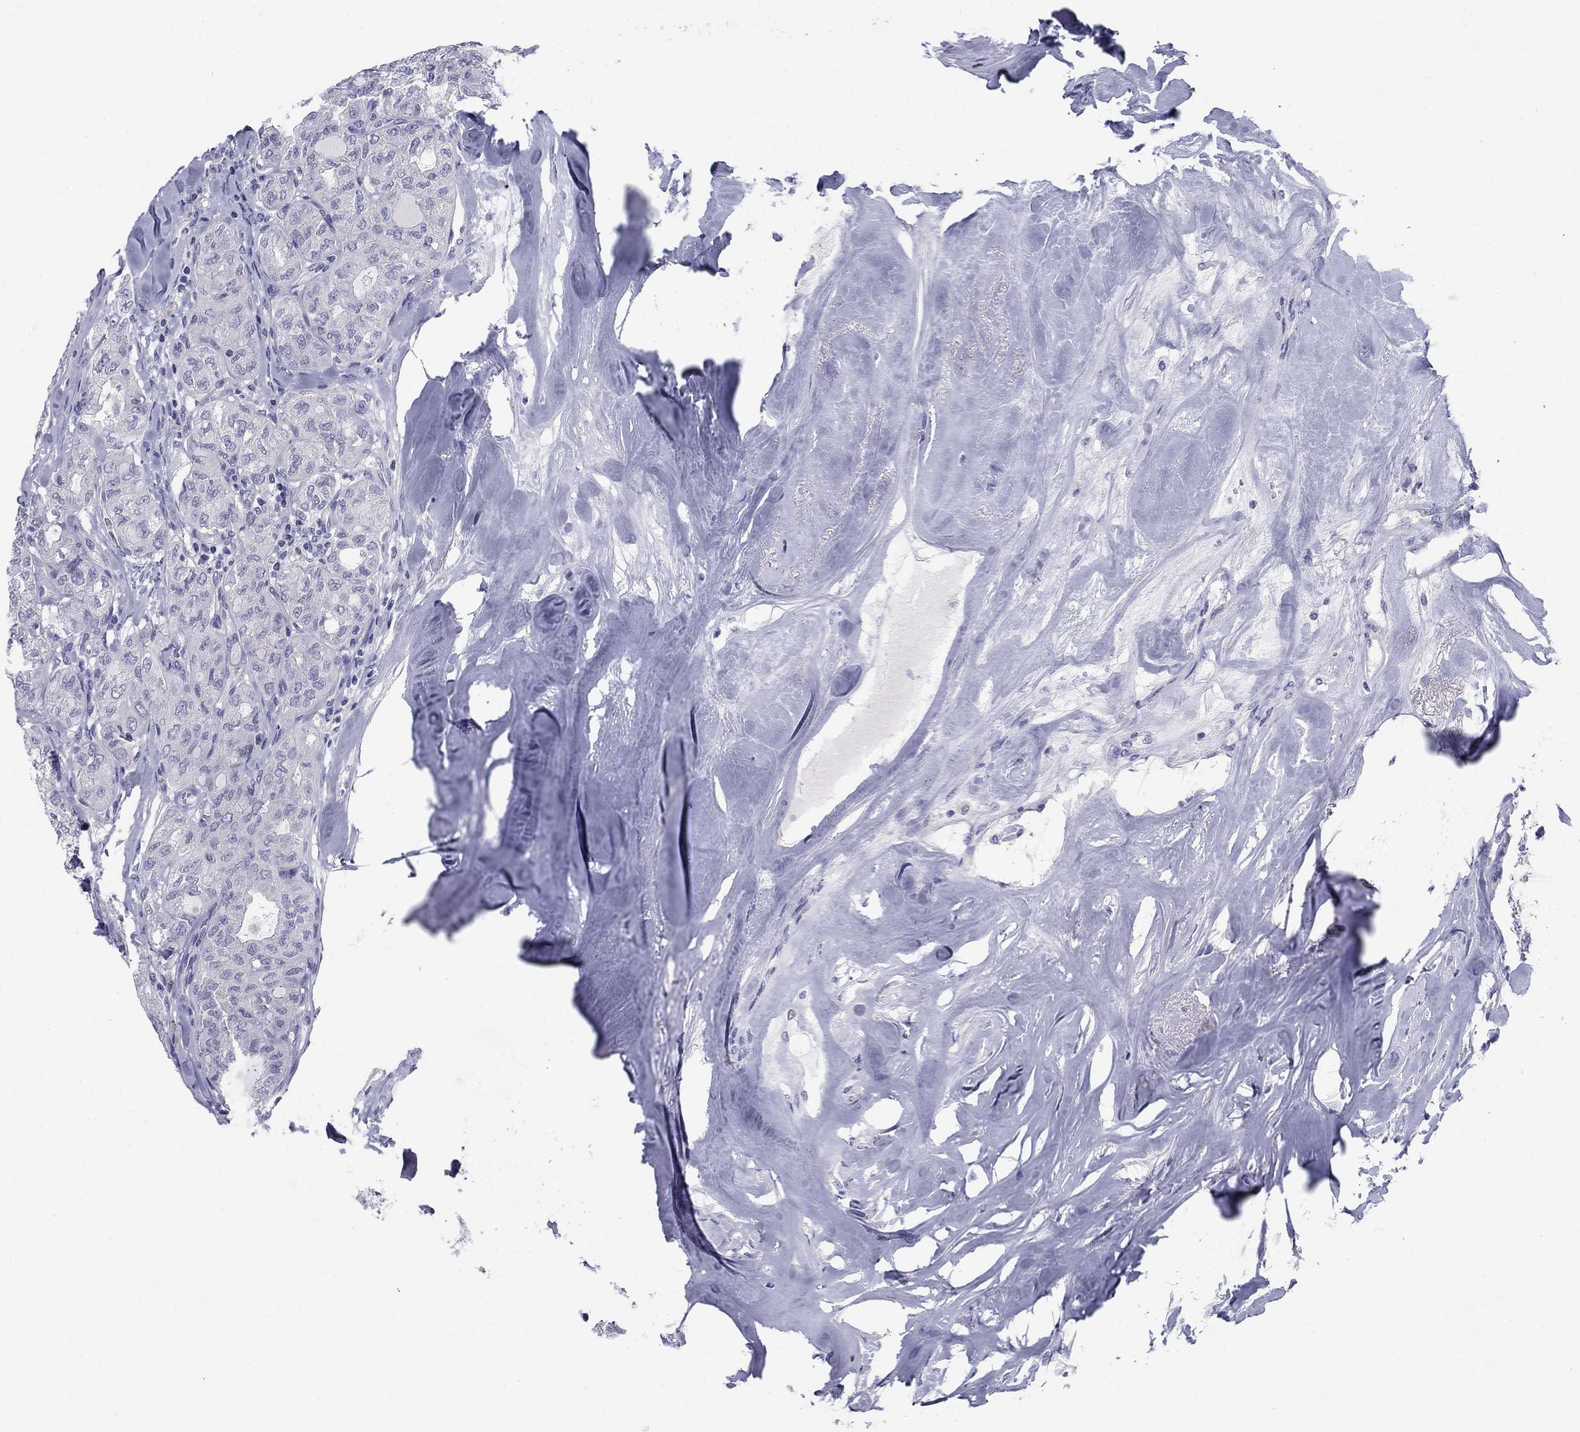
{"staining": {"intensity": "negative", "quantity": "none", "location": "none"}, "tissue": "thyroid cancer", "cell_type": "Tumor cells", "image_type": "cancer", "snomed": [{"axis": "morphology", "description": "Follicular adenoma carcinoma, NOS"}, {"axis": "topography", "description": "Thyroid gland"}], "caption": "Tumor cells are negative for protein expression in human follicular adenoma carcinoma (thyroid).", "gene": "CACNA1A", "patient": {"sex": "male", "age": 75}}